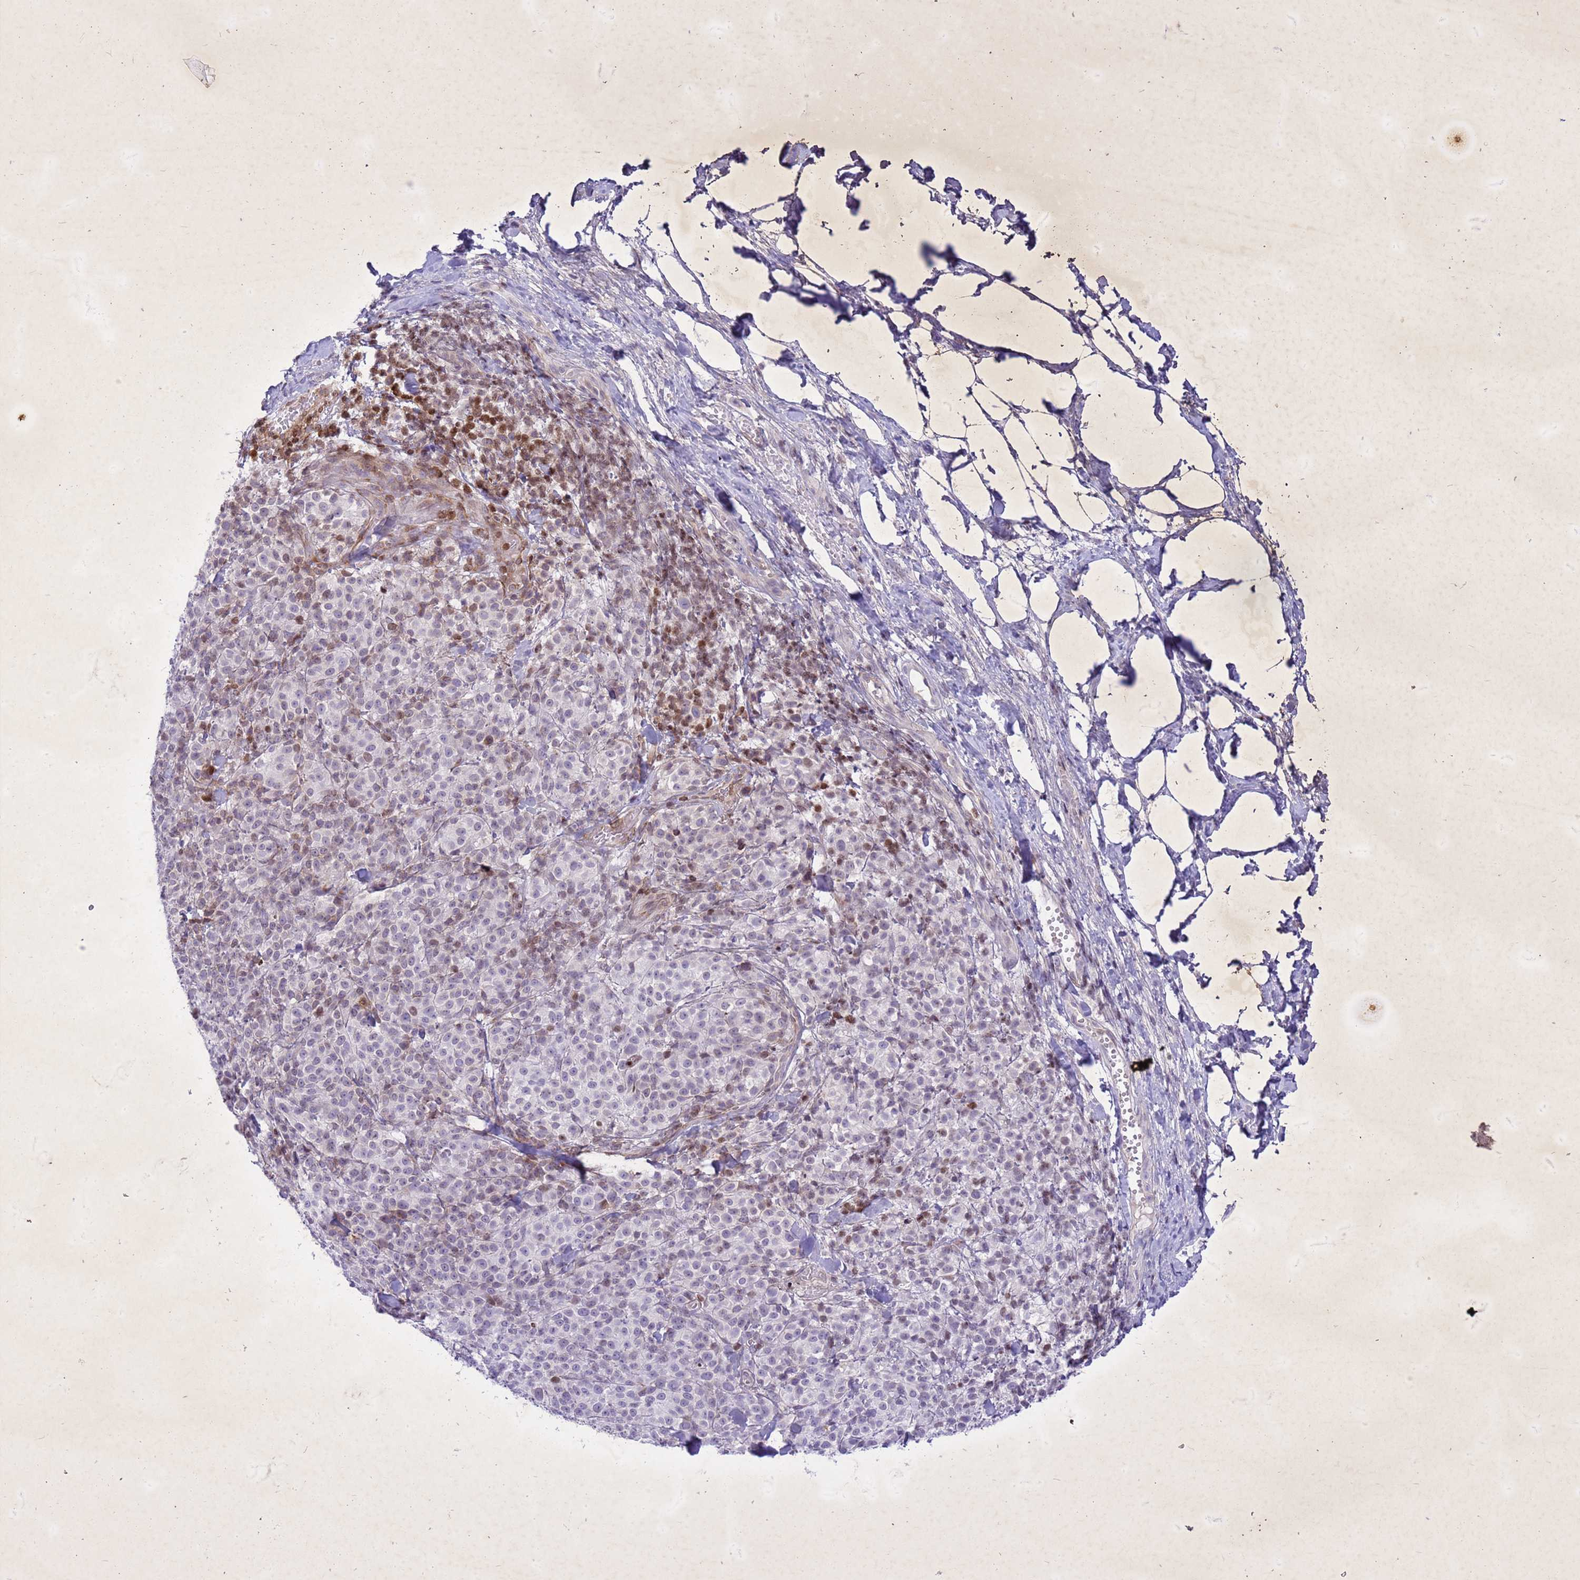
{"staining": {"intensity": "moderate", "quantity": "<25%", "location": "nuclear"}, "tissue": "melanoma", "cell_type": "Tumor cells", "image_type": "cancer", "snomed": [{"axis": "morphology", "description": "Normal tissue, NOS"}, {"axis": "morphology", "description": "Malignant melanoma, NOS"}, {"axis": "topography", "description": "Skin"}], "caption": "Moderate nuclear expression for a protein is seen in approximately <25% of tumor cells of malignant melanoma using immunohistochemistry.", "gene": "COPS9", "patient": {"sex": "female", "age": 34}}